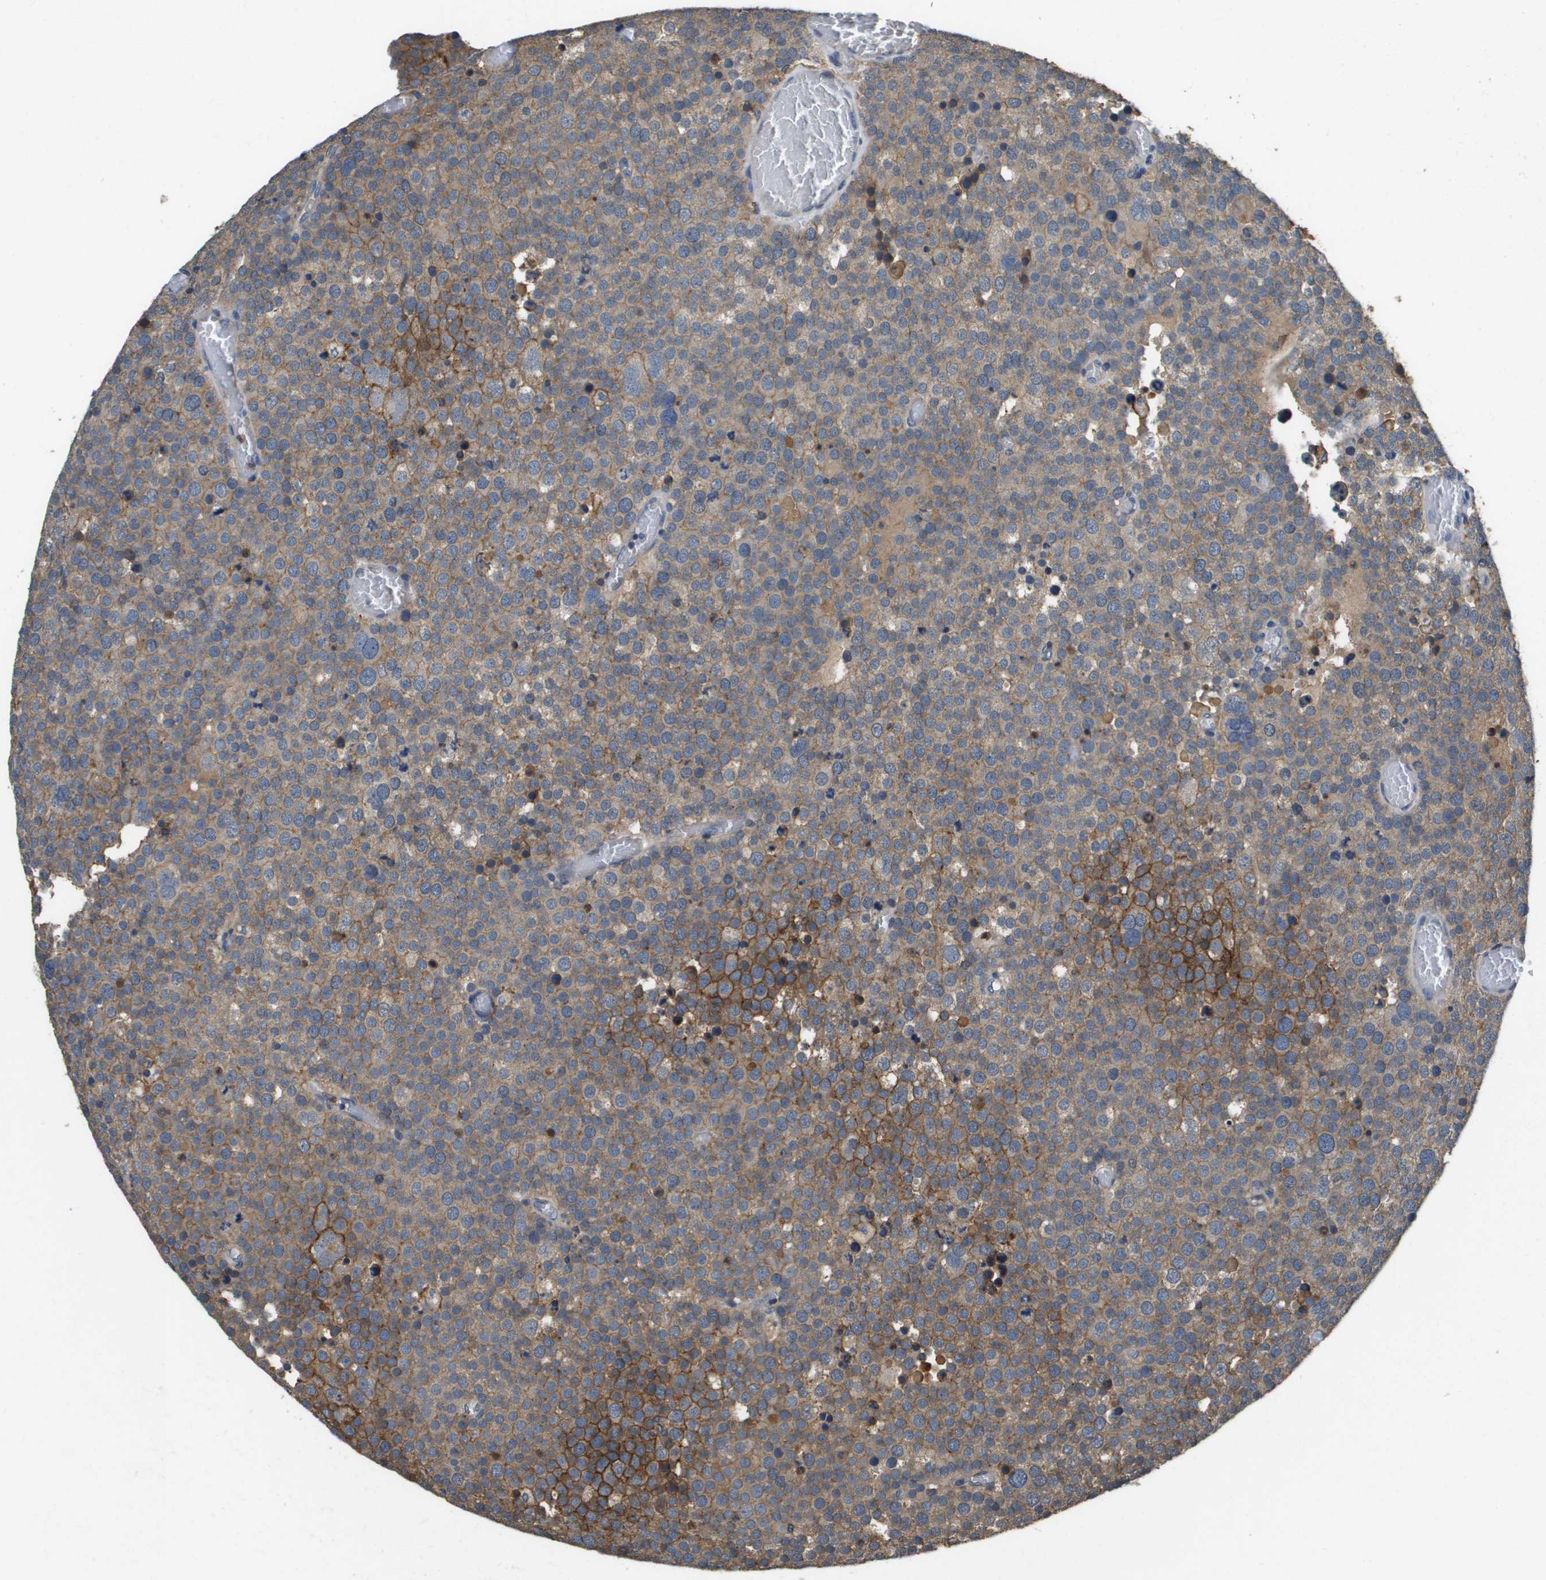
{"staining": {"intensity": "moderate", "quantity": ">75%", "location": "cytoplasmic/membranous"}, "tissue": "testis cancer", "cell_type": "Tumor cells", "image_type": "cancer", "snomed": [{"axis": "morphology", "description": "Normal tissue, NOS"}, {"axis": "morphology", "description": "Seminoma, NOS"}, {"axis": "topography", "description": "Testis"}], "caption": "Human testis seminoma stained for a protein (brown) displays moderate cytoplasmic/membranous positive positivity in about >75% of tumor cells.", "gene": "SLC16A3", "patient": {"sex": "male", "age": 71}}